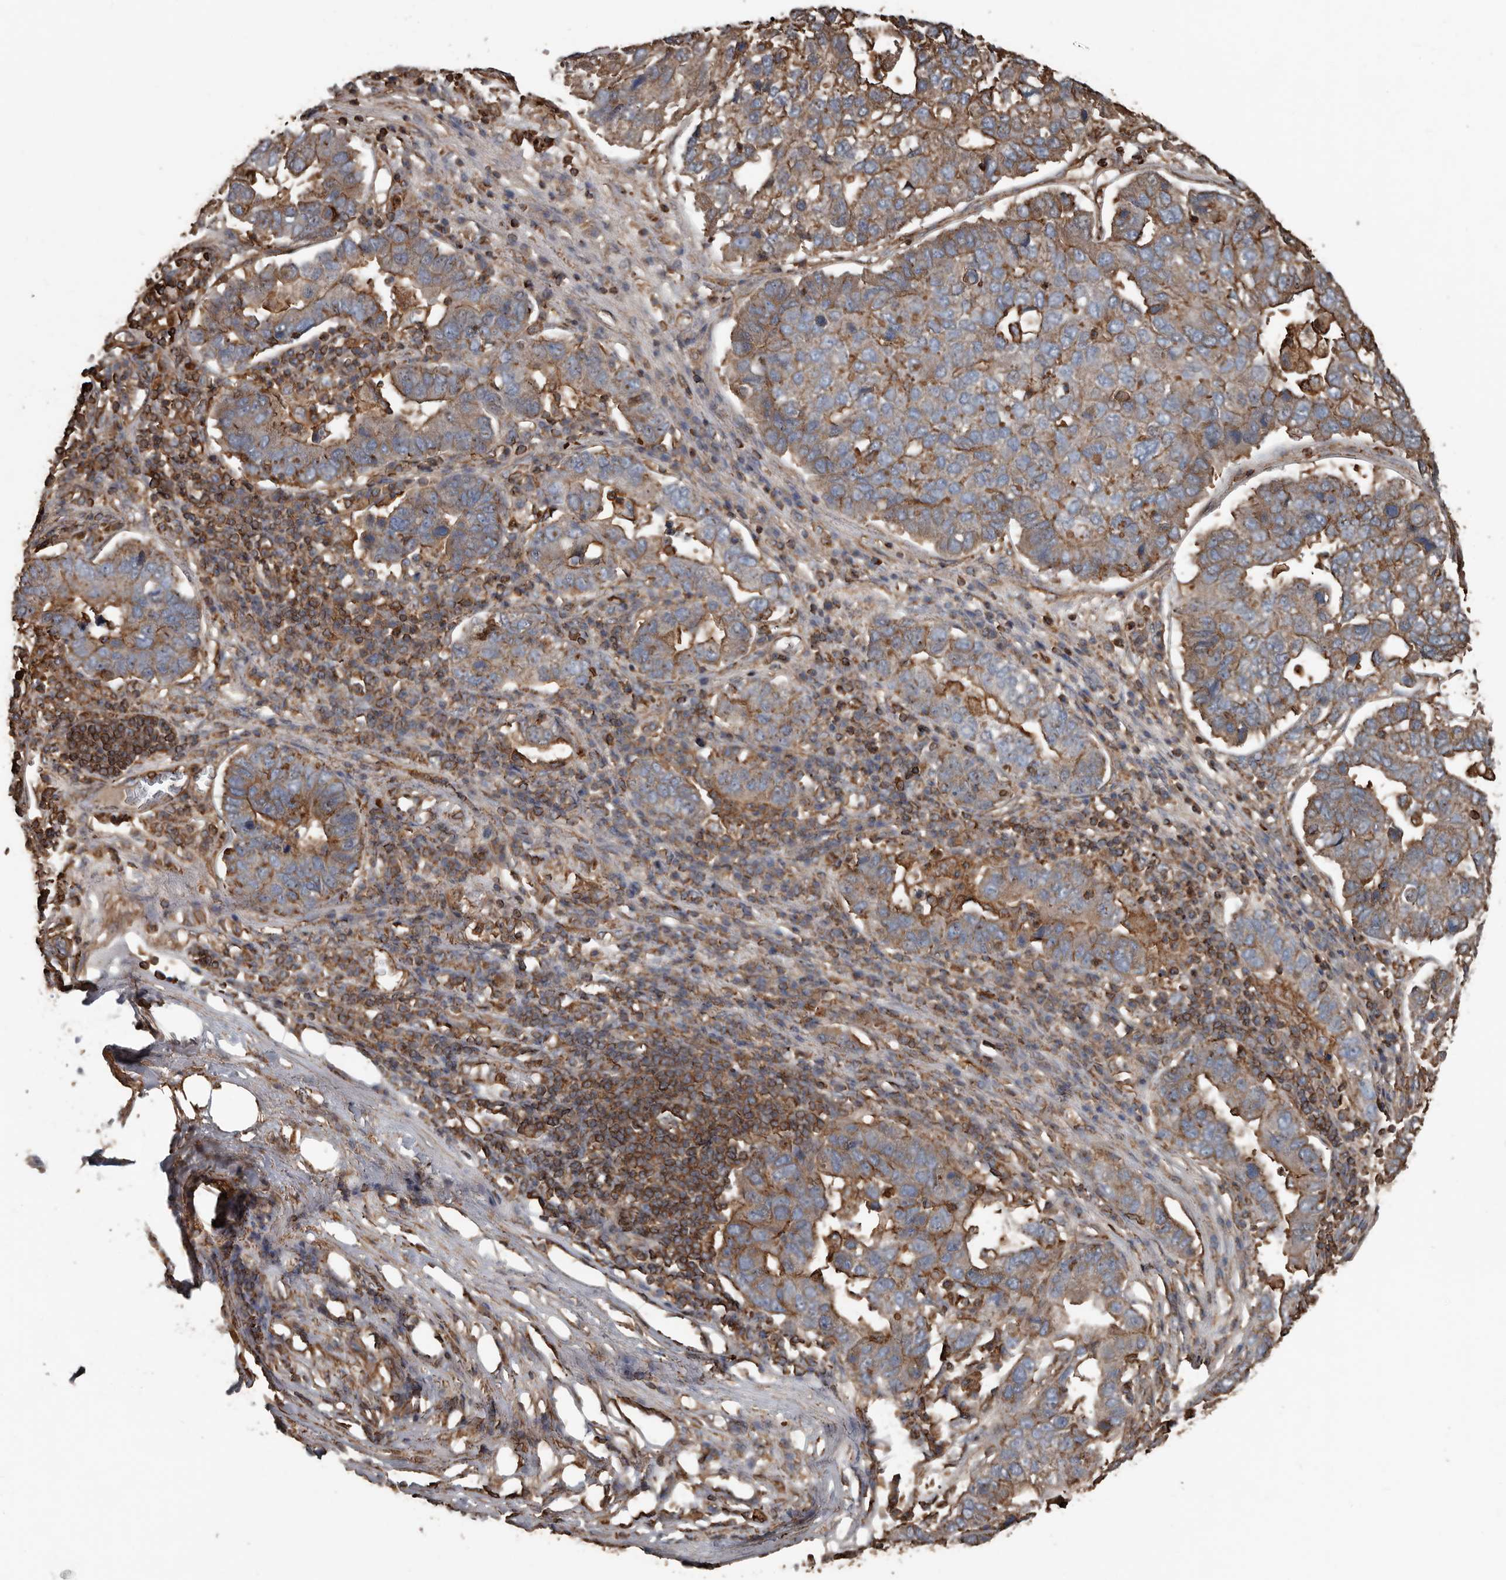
{"staining": {"intensity": "moderate", "quantity": "25%-75%", "location": "cytoplasmic/membranous"}, "tissue": "pancreatic cancer", "cell_type": "Tumor cells", "image_type": "cancer", "snomed": [{"axis": "morphology", "description": "Adenocarcinoma, NOS"}, {"axis": "topography", "description": "Pancreas"}], "caption": "Human pancreatic cancer (adenocarcinoma) stained for a protein (brown) reveals moderate cytoplasmic/membranous positive expression in approximately 25%-75% of tumor cells.", "gene": "DENND6B", "patient": {"sex": "female", "age": 61}}